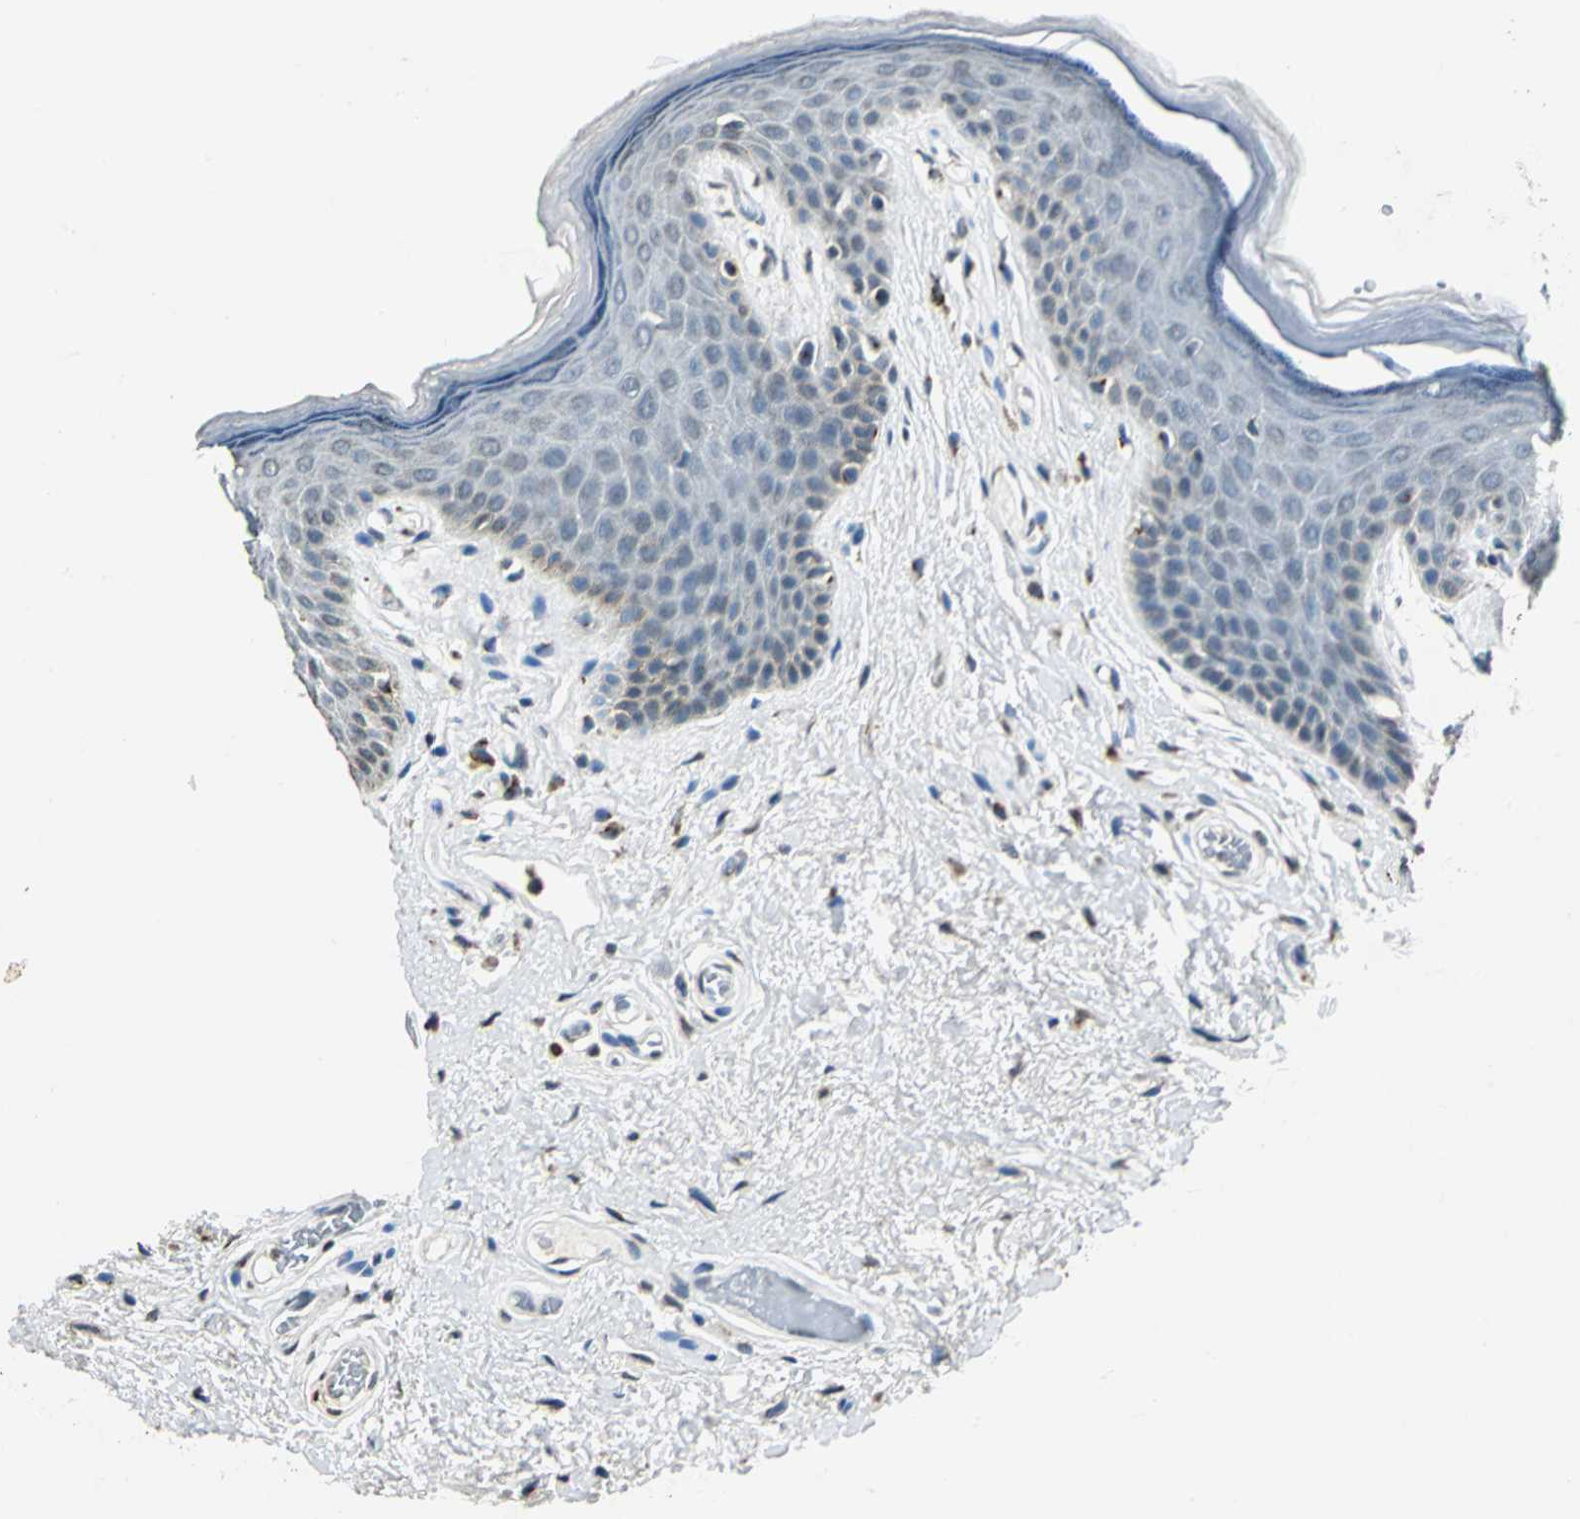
{"staining": {"intensity": "weak", "quantity": "25%-75%", "location": "cytoplasmic/membranous"}, "tissue": "skin", "cell_type": "Epidermal cells", "image_type": "normal", "snomed": [{"axis": "morphology", "description": "Normal tissue, NOS"}, {"axis": "topography", "description": "Anal"}], "caption": "A brown stain labels weak cytoplasmic/membranous expression of a protein in epidermal cells of unremarkable human skin.", "gene": "TMEM115", "patient": {"sex": "male", "age": 74}}